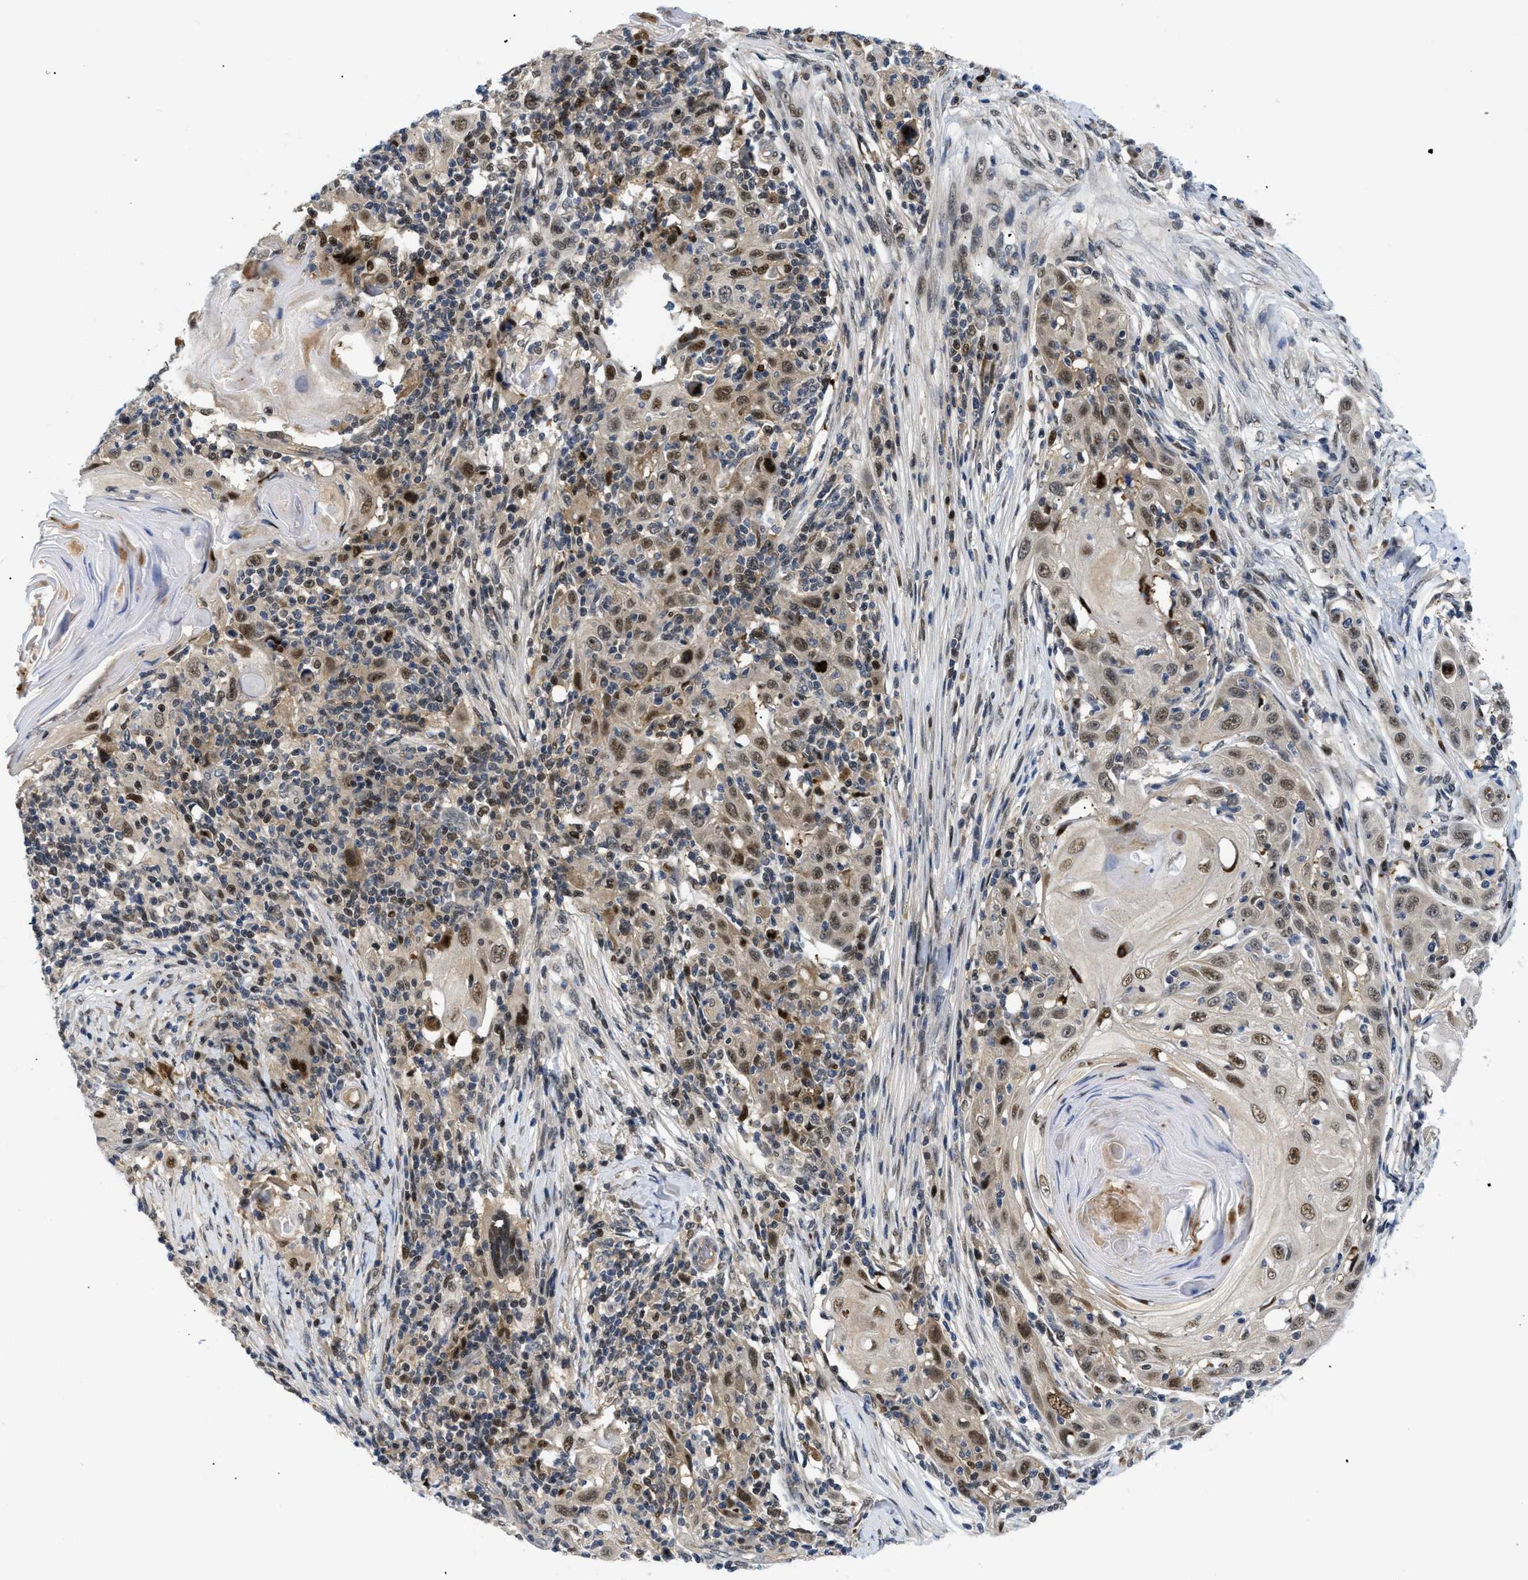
{"staining": {"intensity": "moderate", "quantity": ">75%", "location": "cytoplasmic/membranous,nuclear"}, "tissue": "skin cancer", "cell_type": "Tumor cells", "image_type": "cancer", "snomed": [{"axis": "morphology", "description": "Squamous cell carcinoma, NOS"}, {"axis": "topography", "description": "Skin"}], "caption": "Tumor cells show medium levels of moderate cytoplasmic/membranous and nuclear staining in about >75% of cells in human squamous cell carcinoma (skin).", "gene": "SLC29A2", "patient": {"sex": "female", "age": 88}}